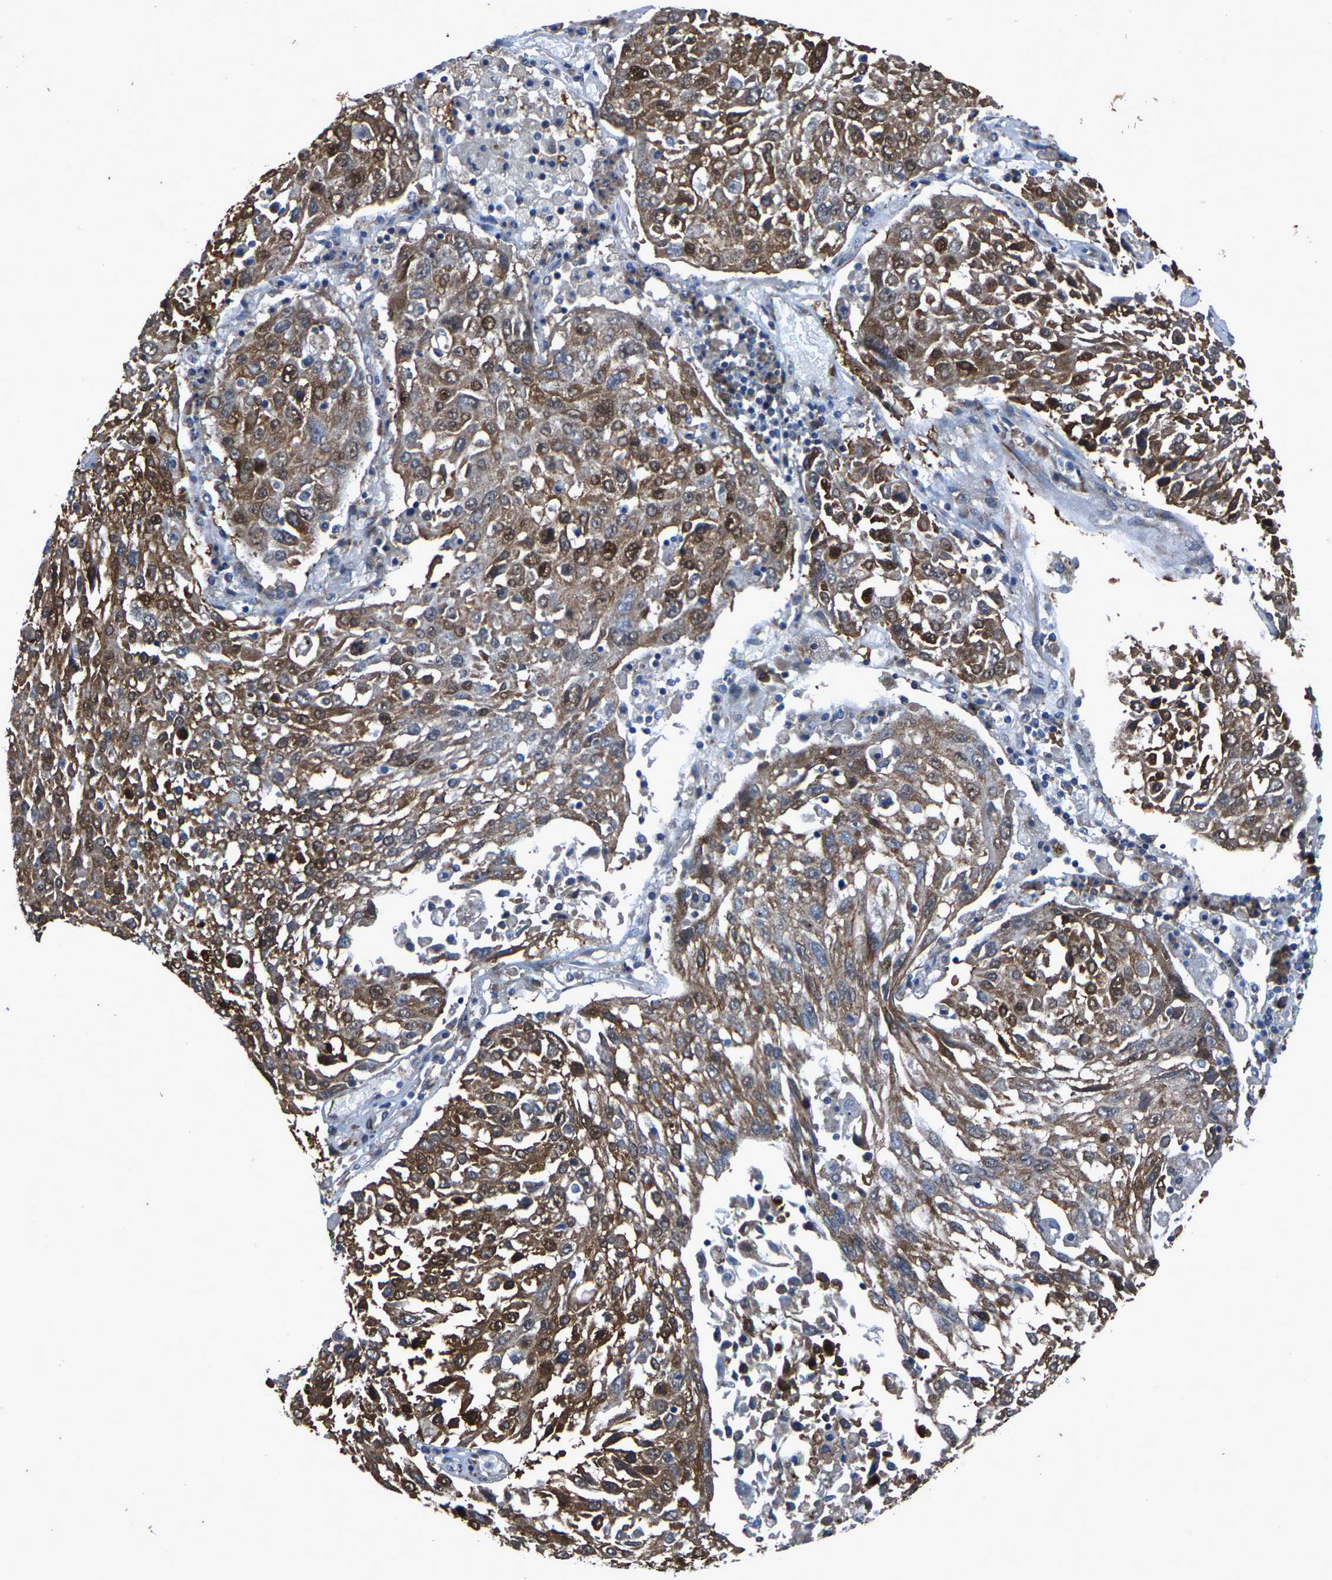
{"staining": {"intensity": "moderate", "quantity": ">75%", "location": "cytoplasmic/membranous"}, "tissue": "lung cancer", "cell_type": "Tumor cells", "image_type": "cancer", "snomed": [{"axis": "morphology", "description": "Squamous cell carcinoma, NOS"}, {"axis": "topography", "description": "Lung"}], "caption": "Tumor cells reveal medium levels of moderate cytoplasmic/membranous positivity in approximately >75% of cells in lung cancer.", "gene": "PDP1", "patient": {"sex": "male", "age": 65}}